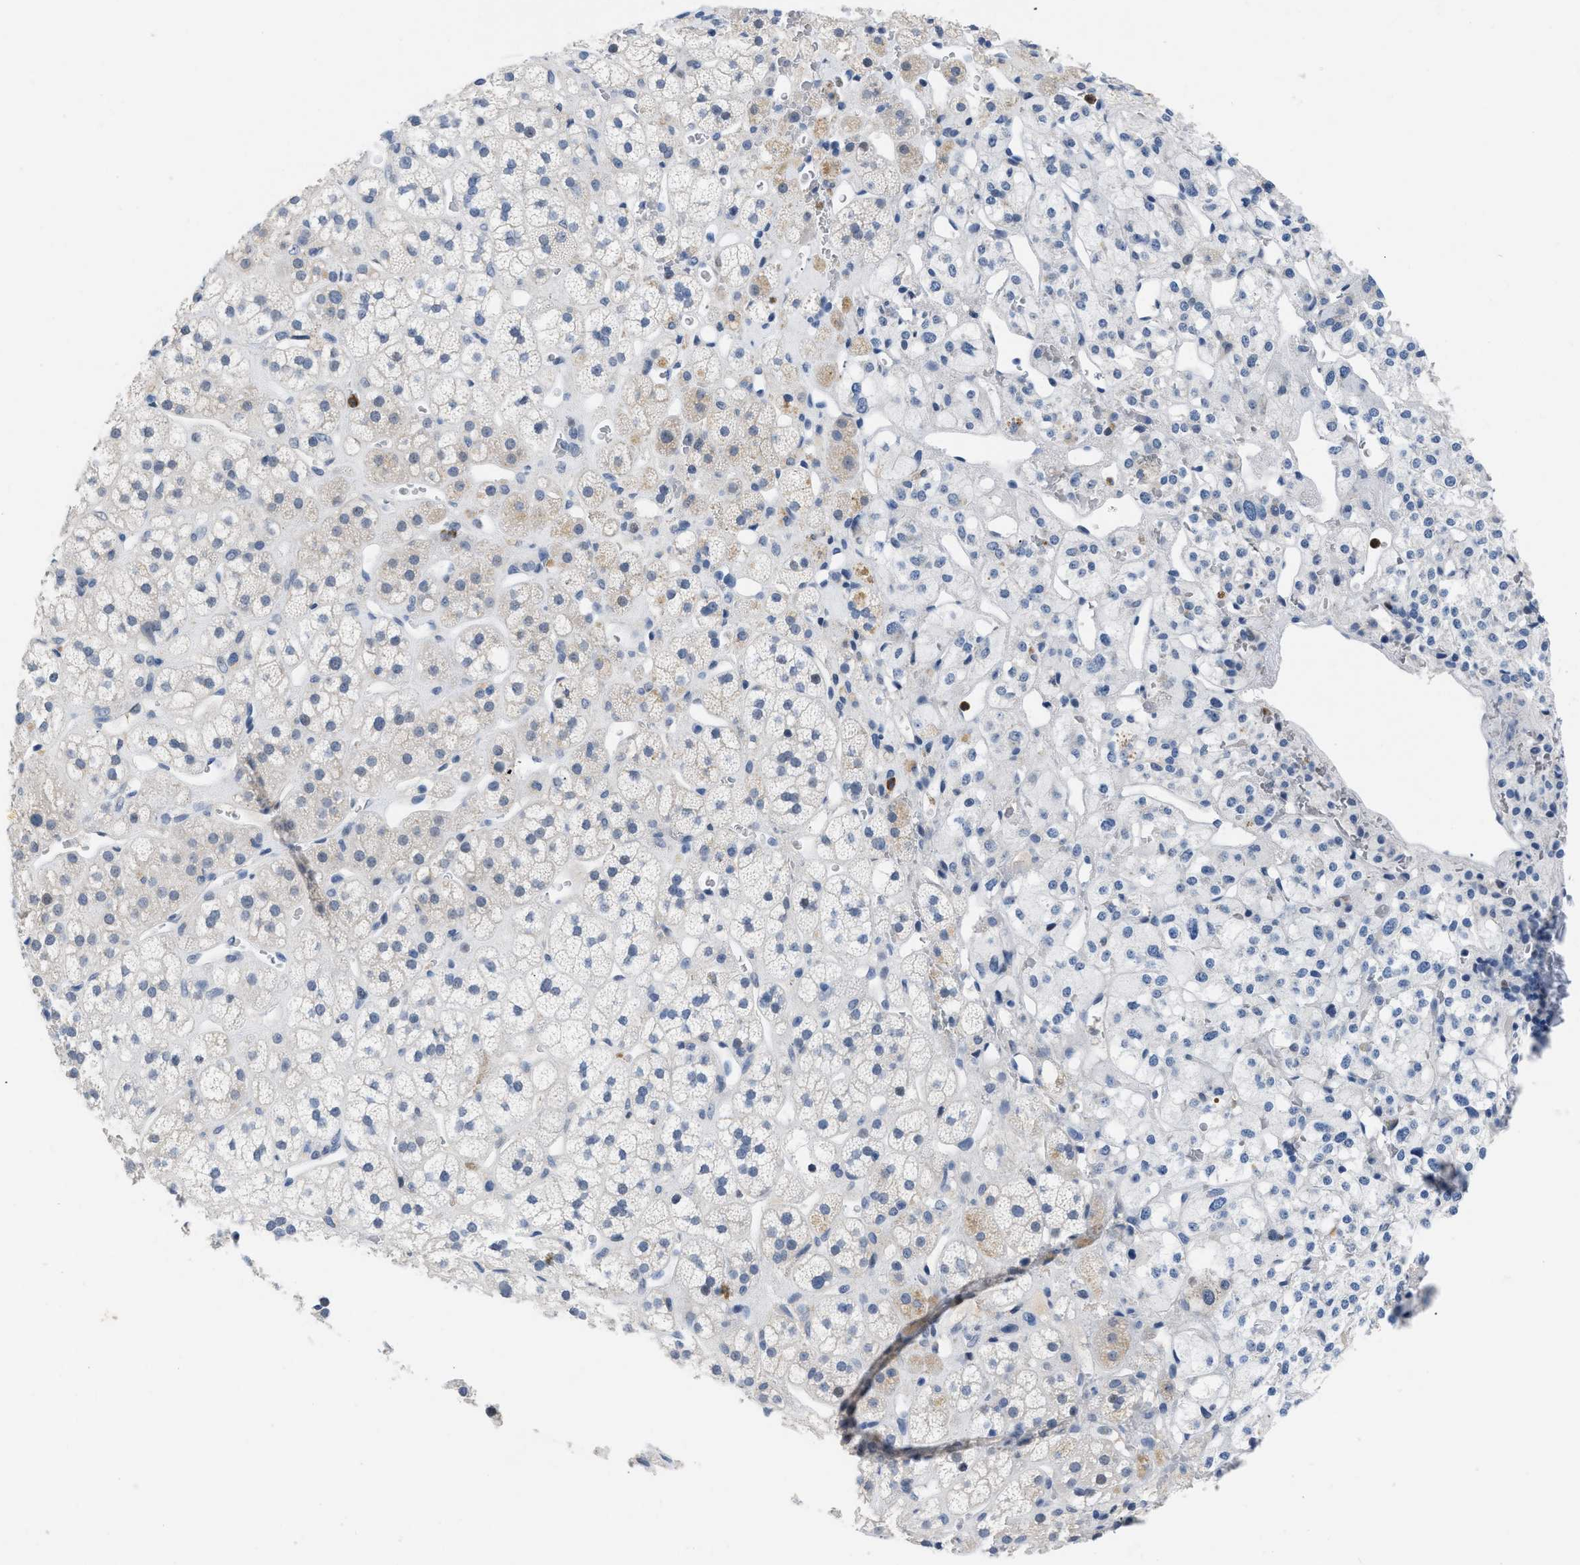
{"staining": {"intensity": "negative", "quantity": "none", "location": "none"}, "tissue": "adrenal gland", "cell_type": "Glandular cells", "image_type": "normal", "snomed": [{"axis": "morphology", "description": "Normal tissue, NOS"}, {"axis": "topography", "description": "Adrenal gland"}], "caption": "An image of adrenal gland stained for a protein reveals no brown staining in glandular cells.", "gene": "BOLL", "patient": {"sex": "male", "age": 56}}